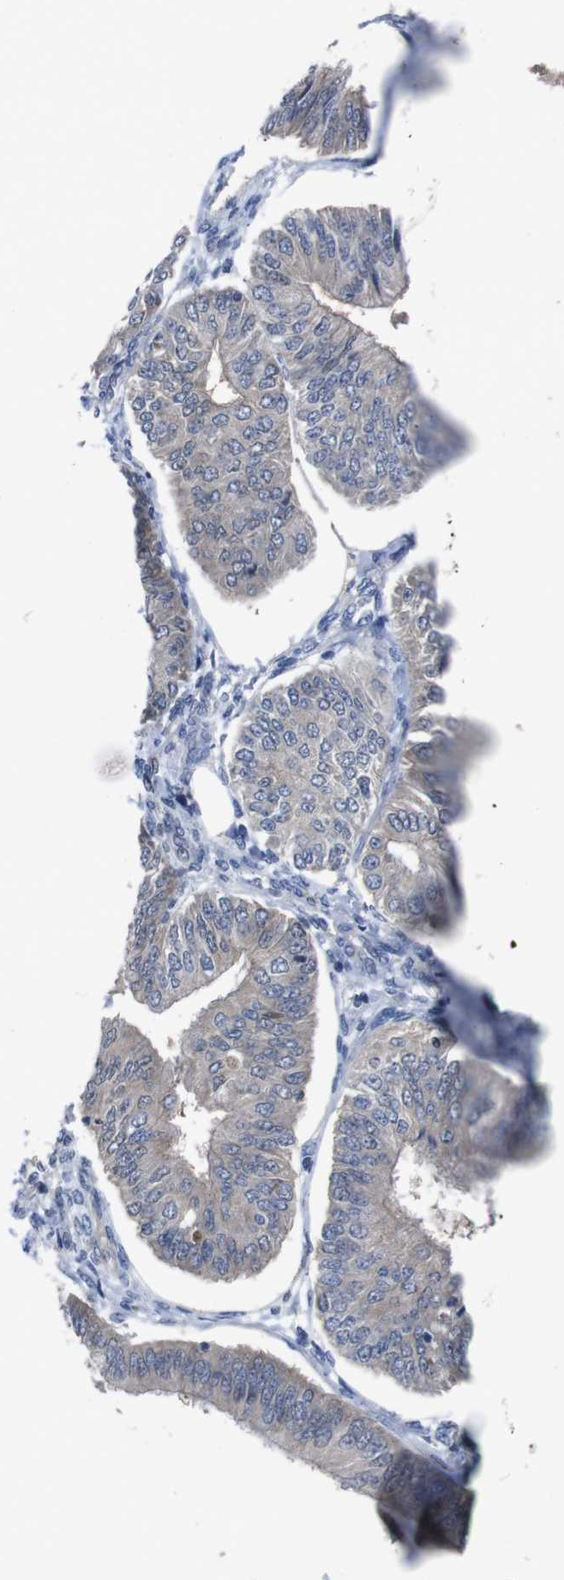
{"staining": {"intensity": "negative", "quantity": "none", "location": "none"}, "tissue": "endometrial cancer", "cell_type": "Tumor cells", "image_type": "cancer", "snomed": [{"axis": "morphology", "description": "Adenocarcinoma, NOS"}, {"axis": "topography", "description": "Endometrium"}], "caption": "Tumor cells are negative for brown protein staining in endometrial adenocarcinoma.", "gene": "SEMA4B", "patient": {"sex": "female", "age": 58}}